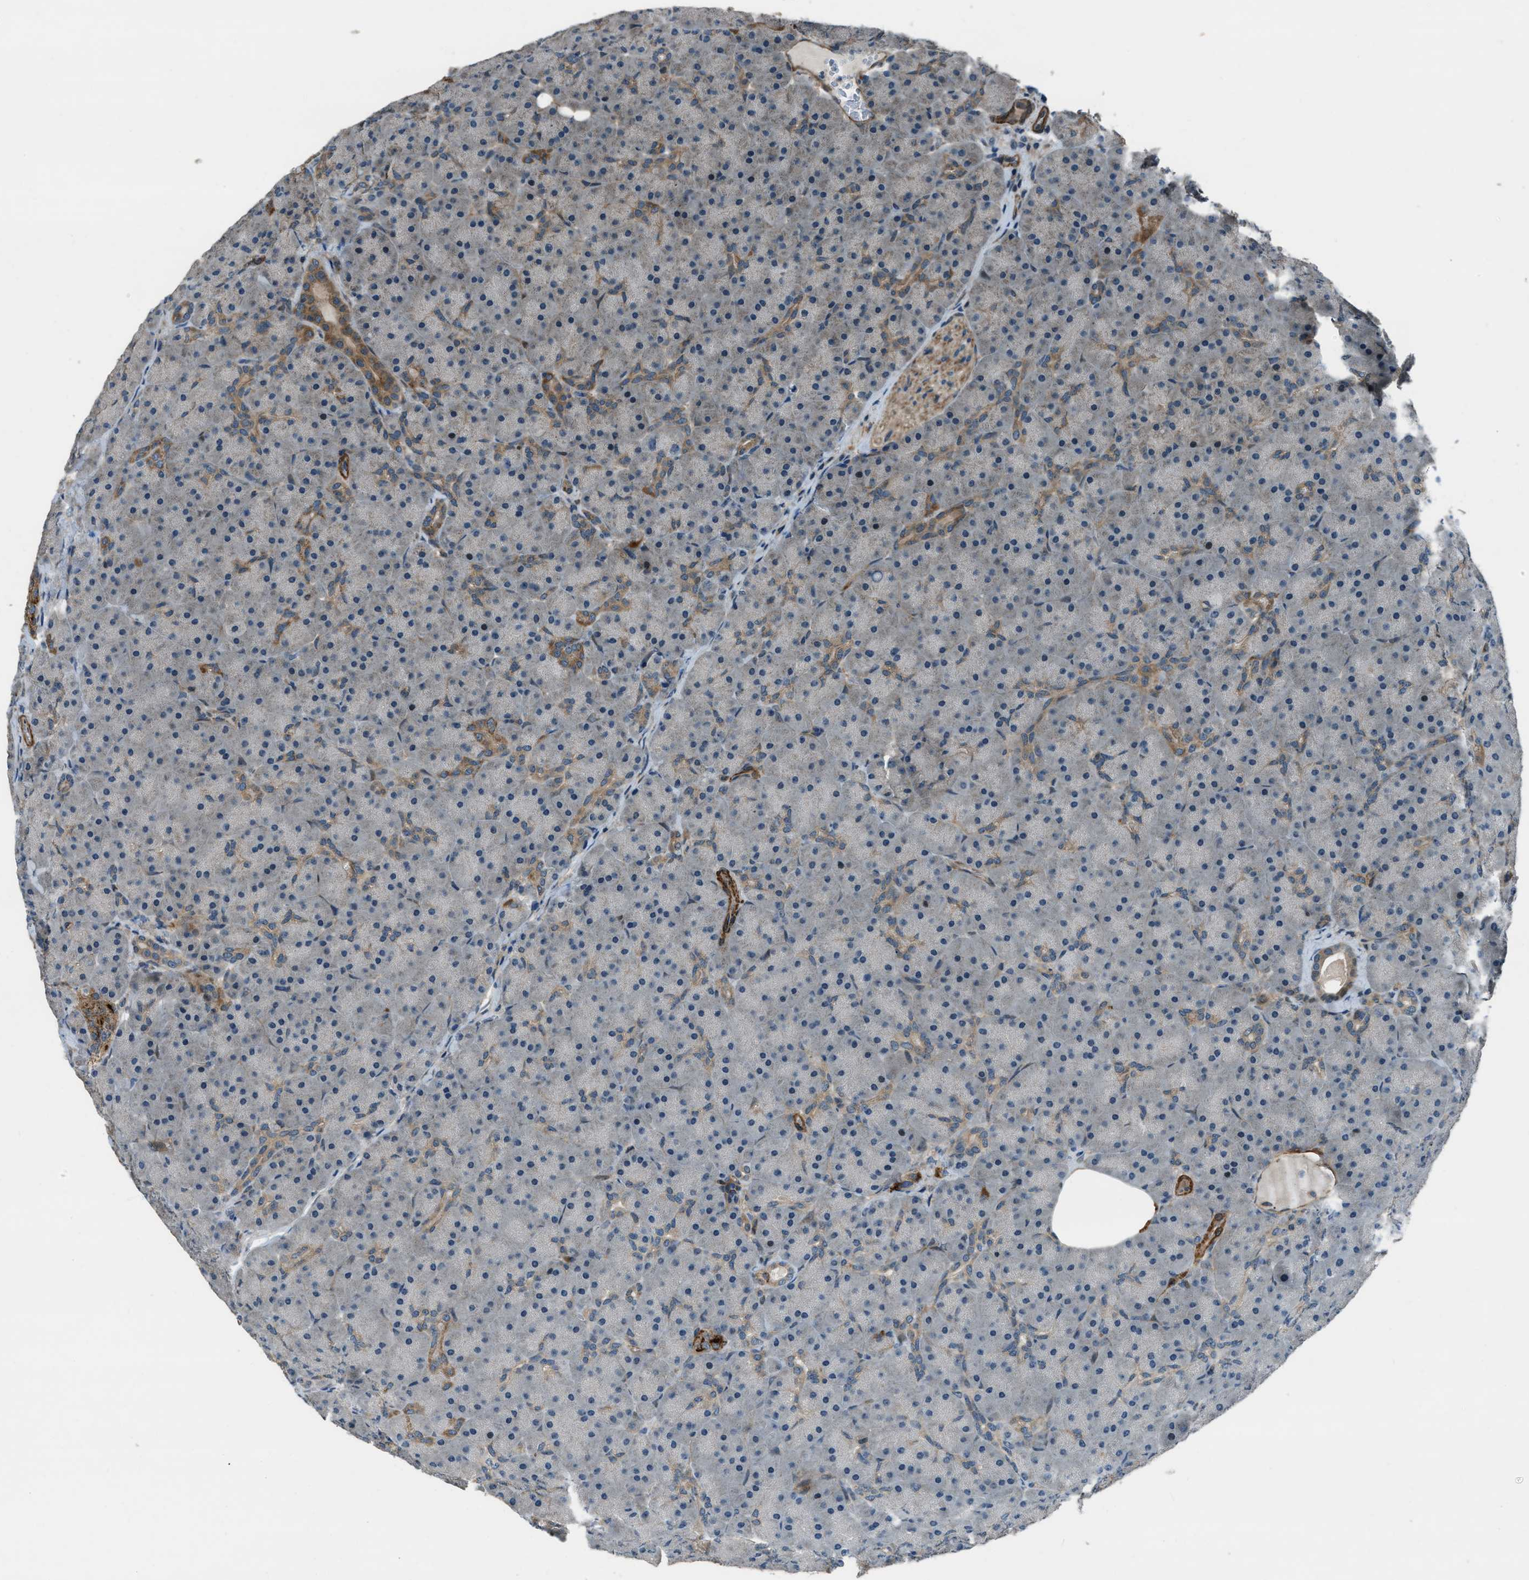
{"staining": {"intensity": "moderate", "quantity": "<25%", "location": "cytoplasmic/membranous"}, "tissue": "pancreas", "cell_type": "Exocrine glandular cells", "image_type": "normal", "snomed": [{"axis": "morphology", "description": "Normal tissue, NOS"}, {"axis": "topography", "description": "Pancreas"}], "caption": "Protein analysis of unremarkable pancreas reveals moderate cytoplasmic/membranous expression in about <25% of exocrine glandular cells. (DAB IHC with brightfield microscopy, high magnification).", "gene": "NUDCD3", "patient": {"sex": "male", "age": 66}}